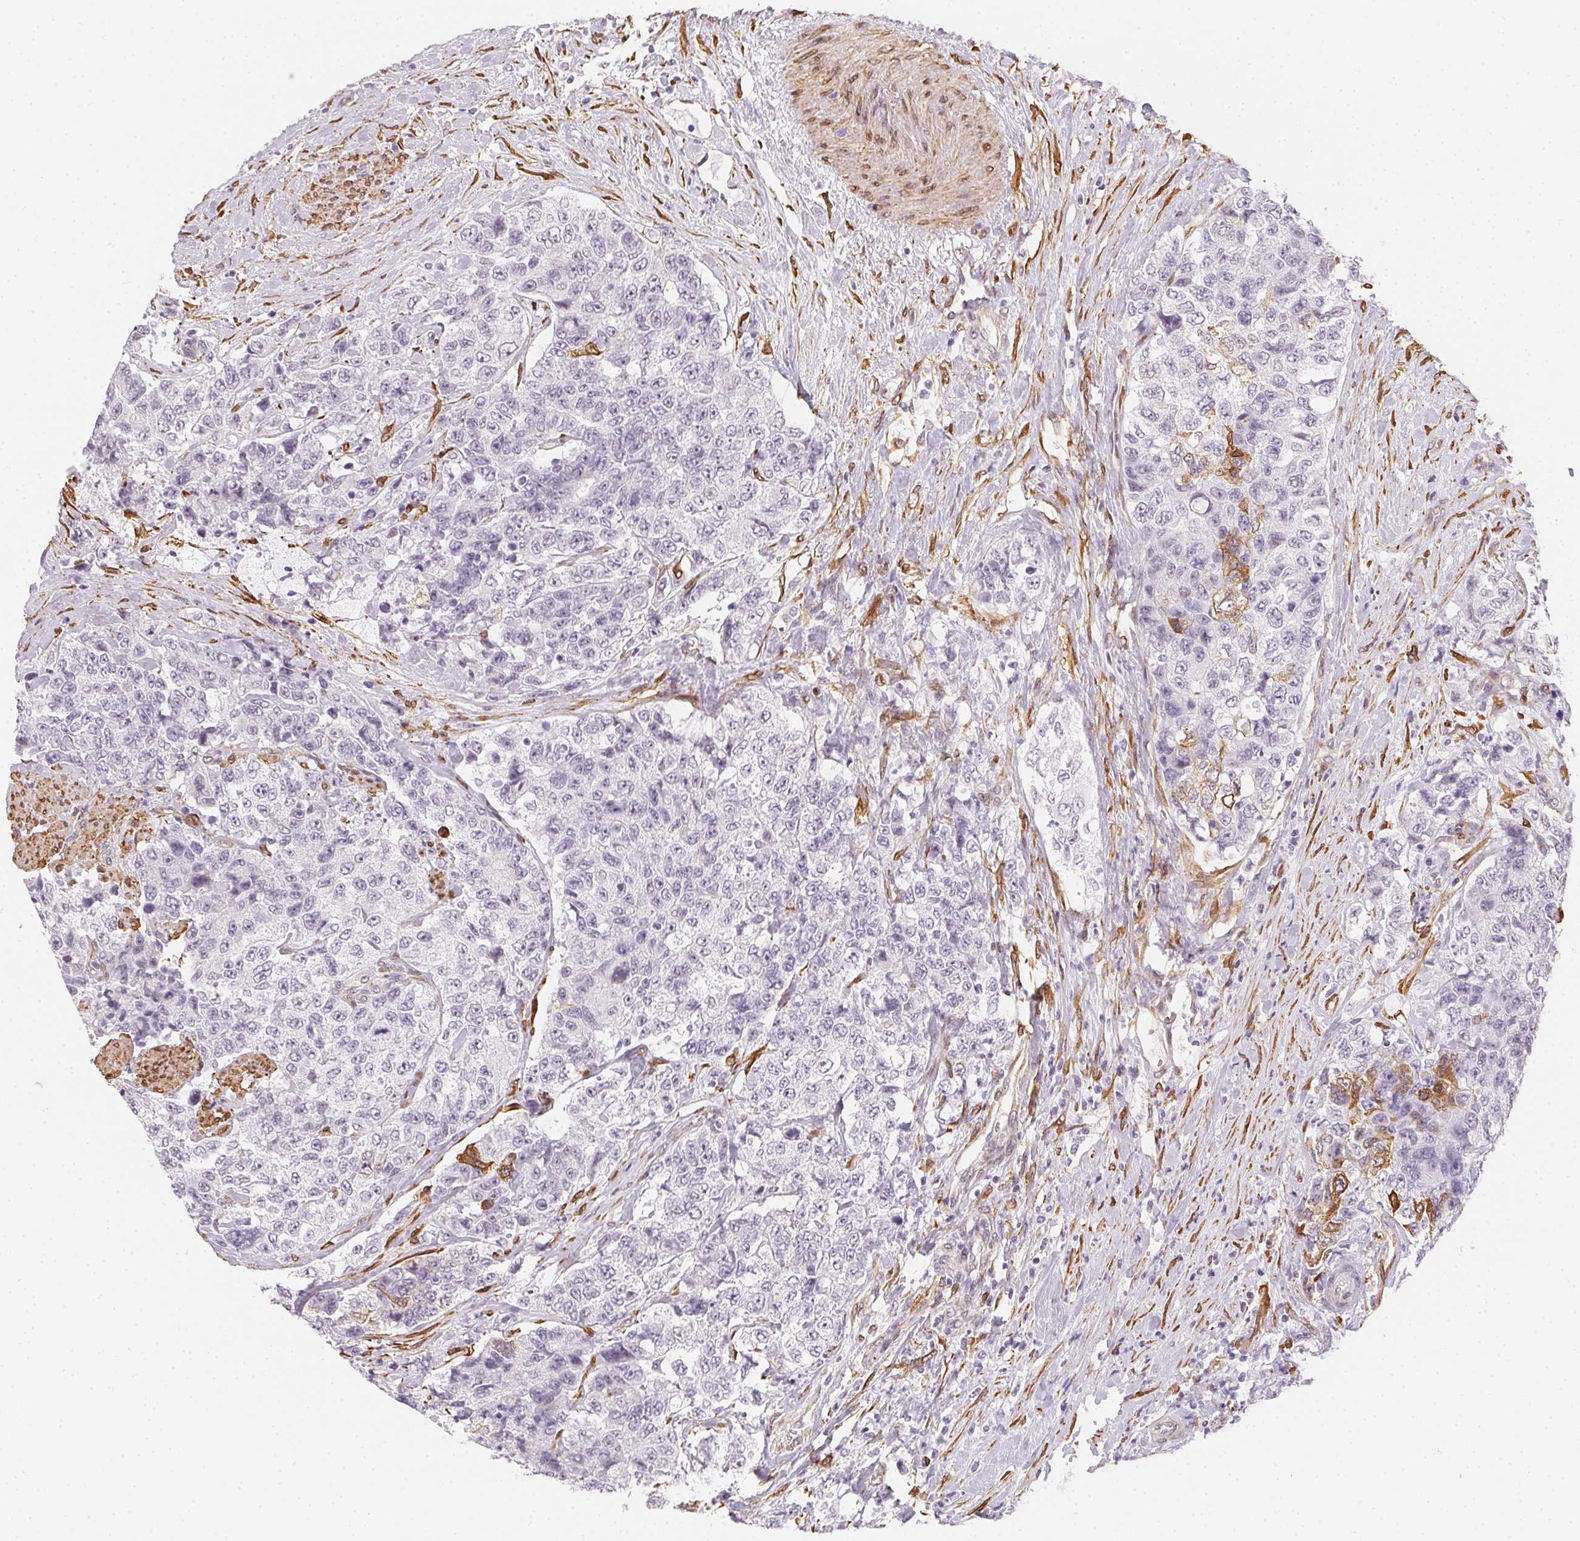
{"staining": {"intensity": "negative", "quantity": "none", "location": "none"}, "tissue": "urothelial cancer", "cell_type": "Tumor cells", "image_type": "cancer", "snomed": [{"axis": "morphology", "description": "Urothelial carcinoma, High grade"}, {"axis": "topography", "description": "Urinary bladder"}], "caption": "Tumor cells show no significant protein positivity in urothelial carcinoma (high-grade).", "gene": "RSBN1", "patient": {"sex": "female", "age": 78}}